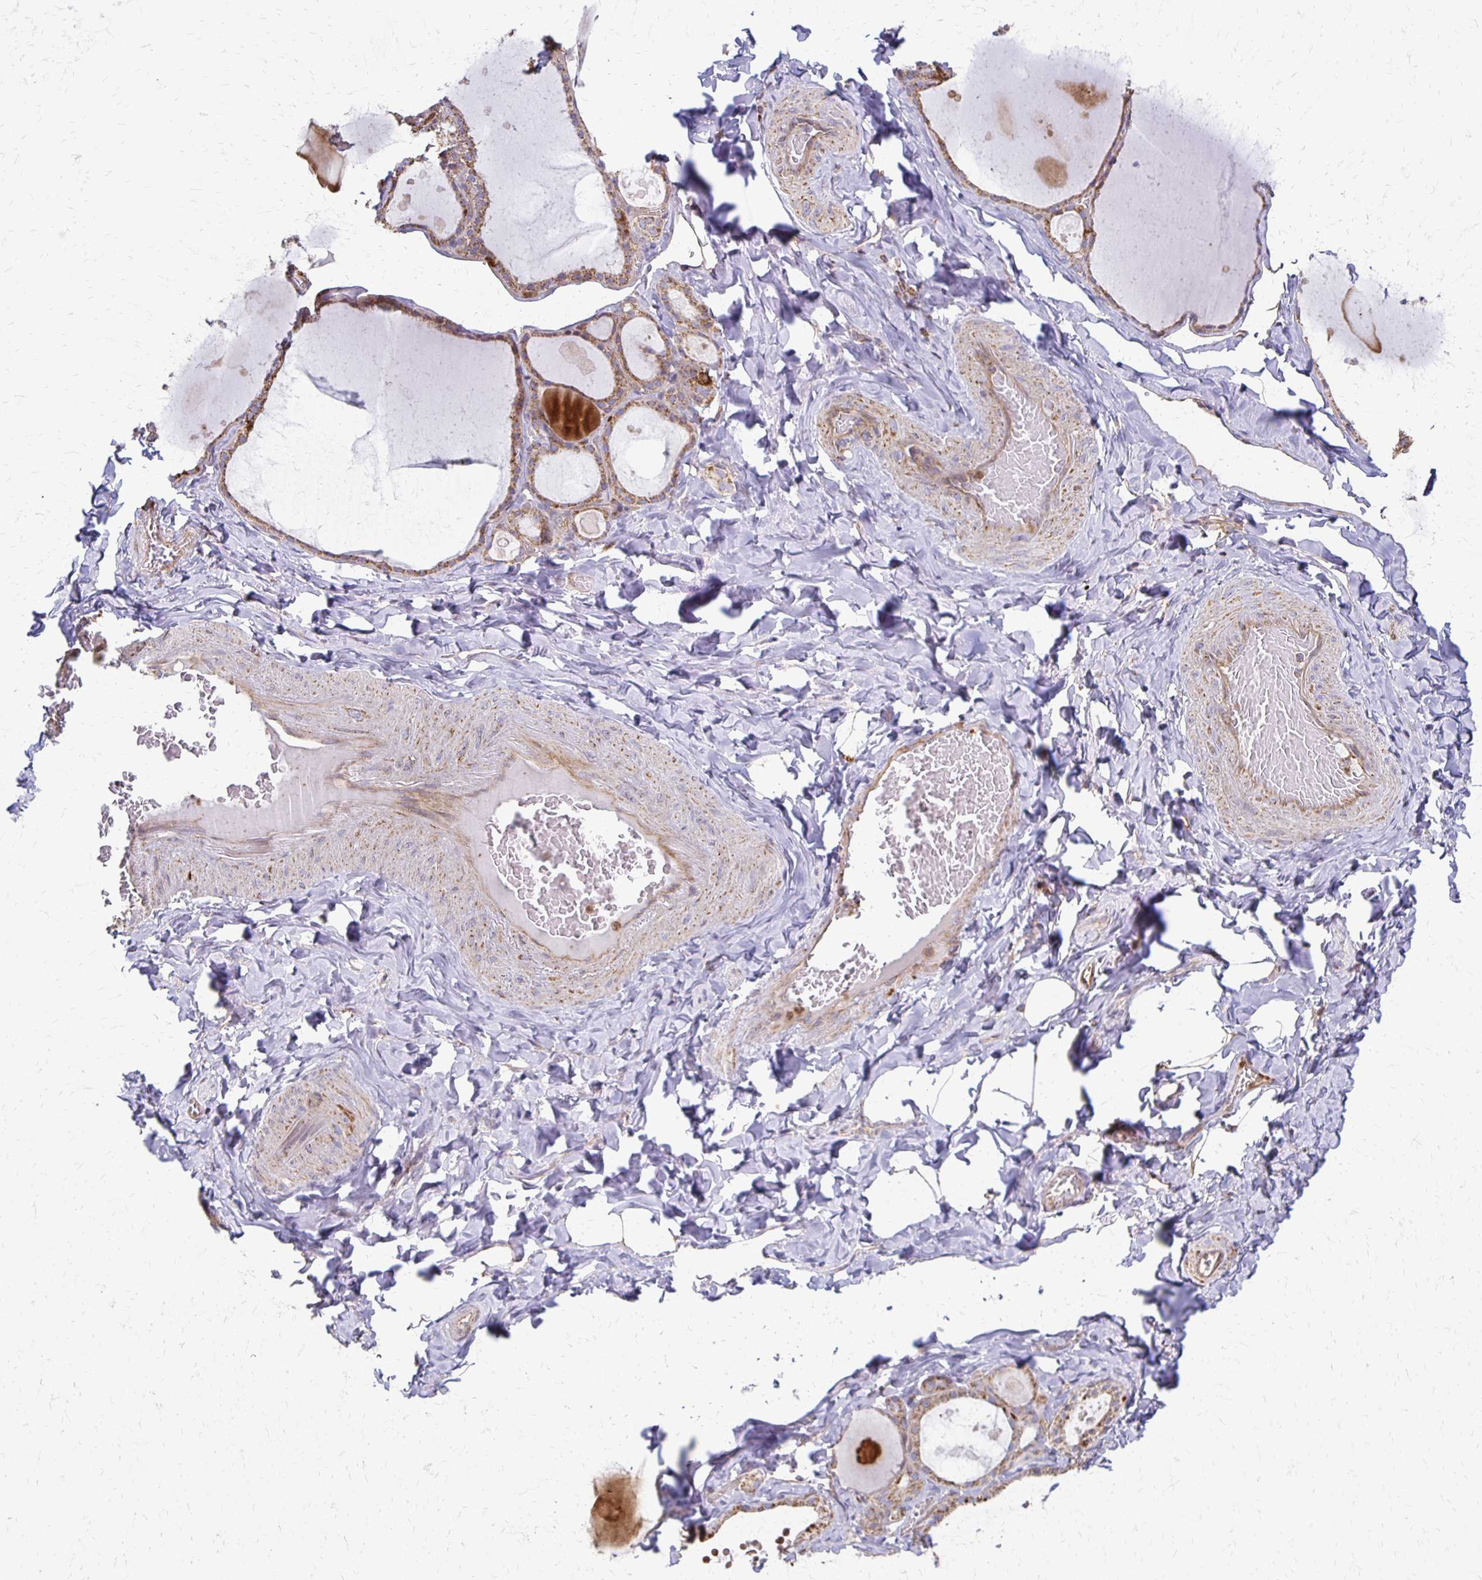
{"staining": {"intensity": "moderate", "quantity": ">75%", "location": "cytoplasmic/membranous"}, "tissue": "thyroid gland", "cell_type": "Glandular cells", "image_type": "normal", "snomed": [{"axis": "morphology", "description": "Normal tissue, NOS"}, {"axis": "topography", "description": "Thyroid gland"}], "caption": "Thyroid gland stained for a protein (brown) reveals moderate cytoplasmic/membranous positive staining in about >75% of glandular cells.", "gene": "EIF4EBP2", "patient": {"sex": "male", "age": 56}}